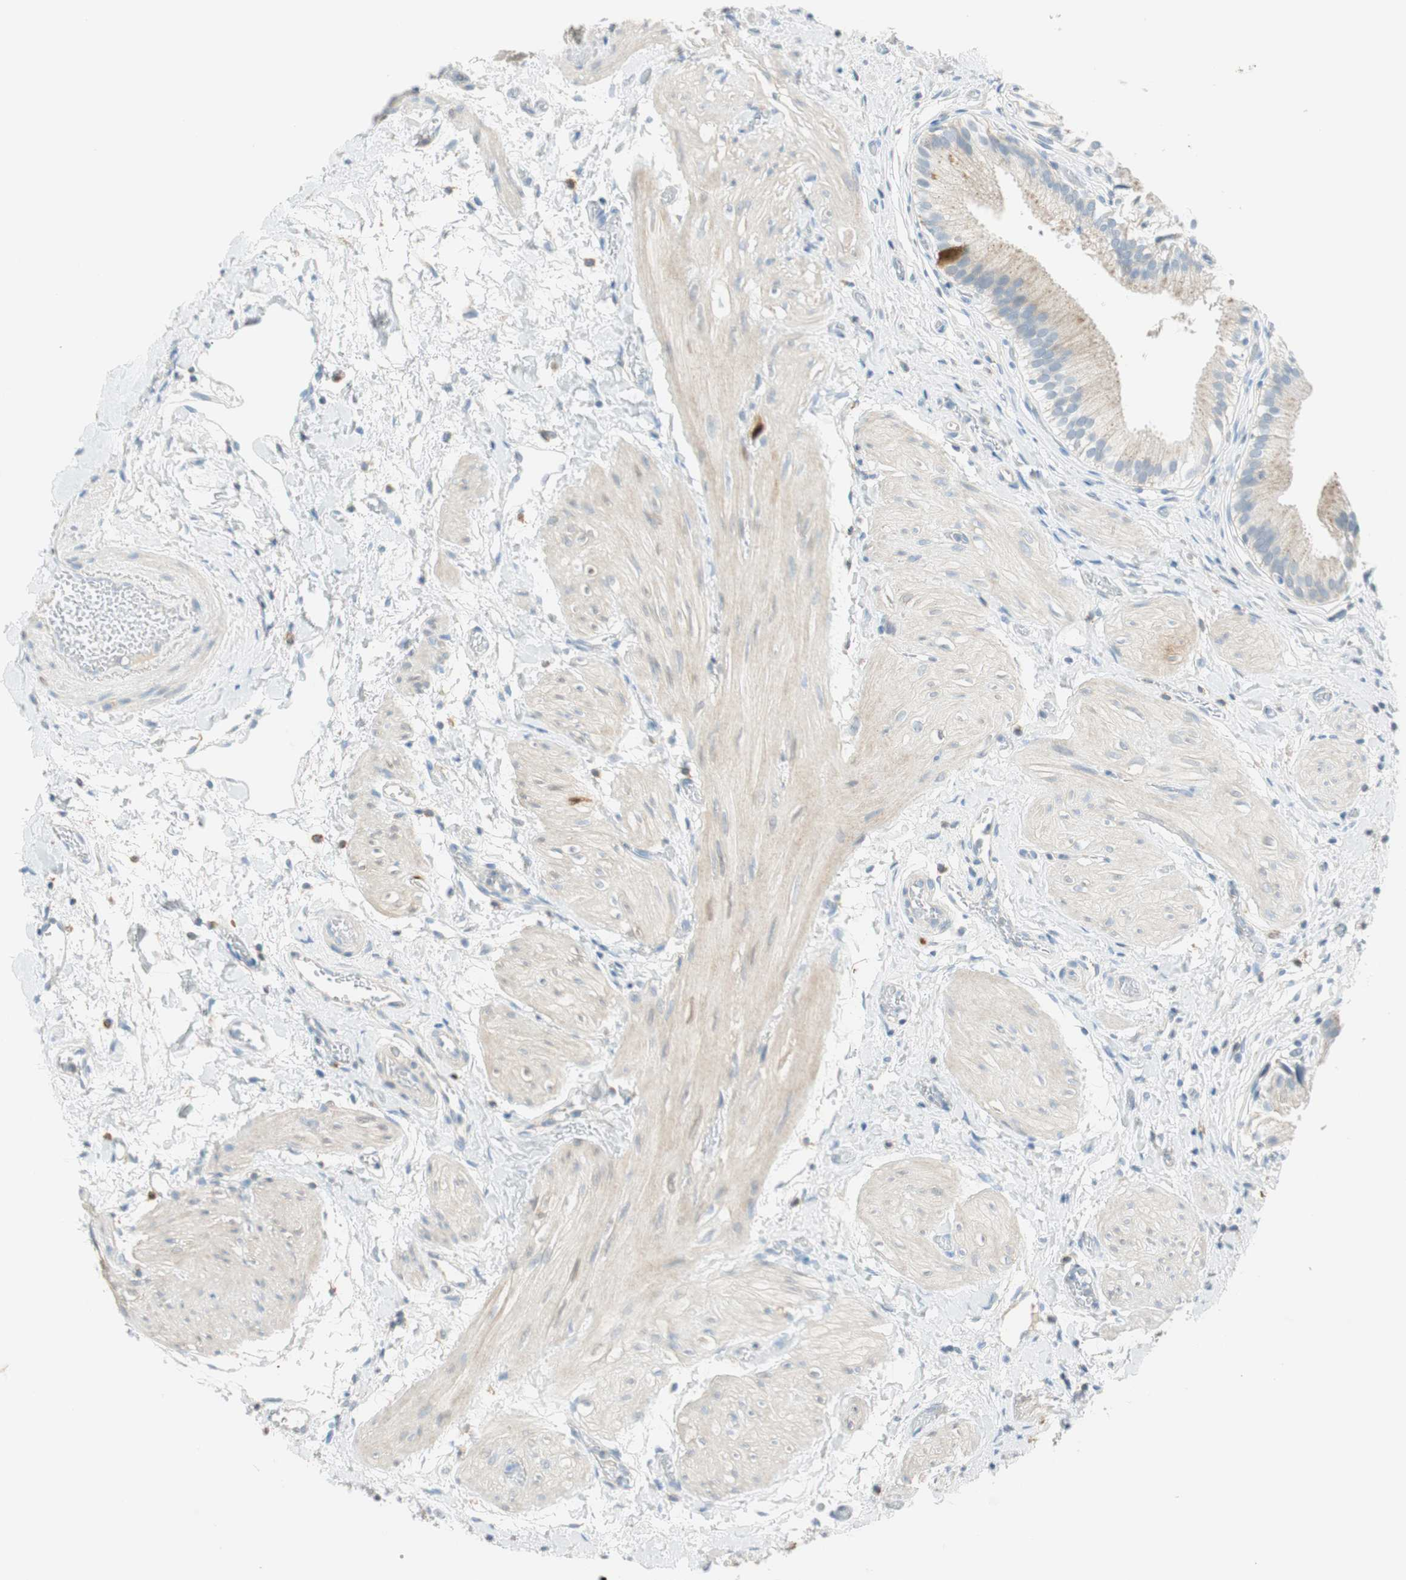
{"staining": {"intensity": "moderate", "quantity": "<25%", "location": "cytoplasmic/membranous"}, "tissue": "gallbladder", "cell_type": "Glandular cells", "image_type": "normal", "snomed": [{"axis": "morphology", "description": "Normal tissue, NOS"}, {"axis": "topography", "description": "Gallbladder"}], "caption": "Immunohistochemistry staining of normal gallbladder, which exhibits low levels of moderate cytoplasmic/membranous positivity in approximately <25% of glandular cells indicating moderate cytoplasmic/membranous protein positivity. The staining was performed using DAB (3,3'-diaminobenzidine) (brown) for protein detection and nuclei were counterstained in hematoxylin (blue).", "gene": "PTTG1", "patient": {"sex": "male", "age": 65}}